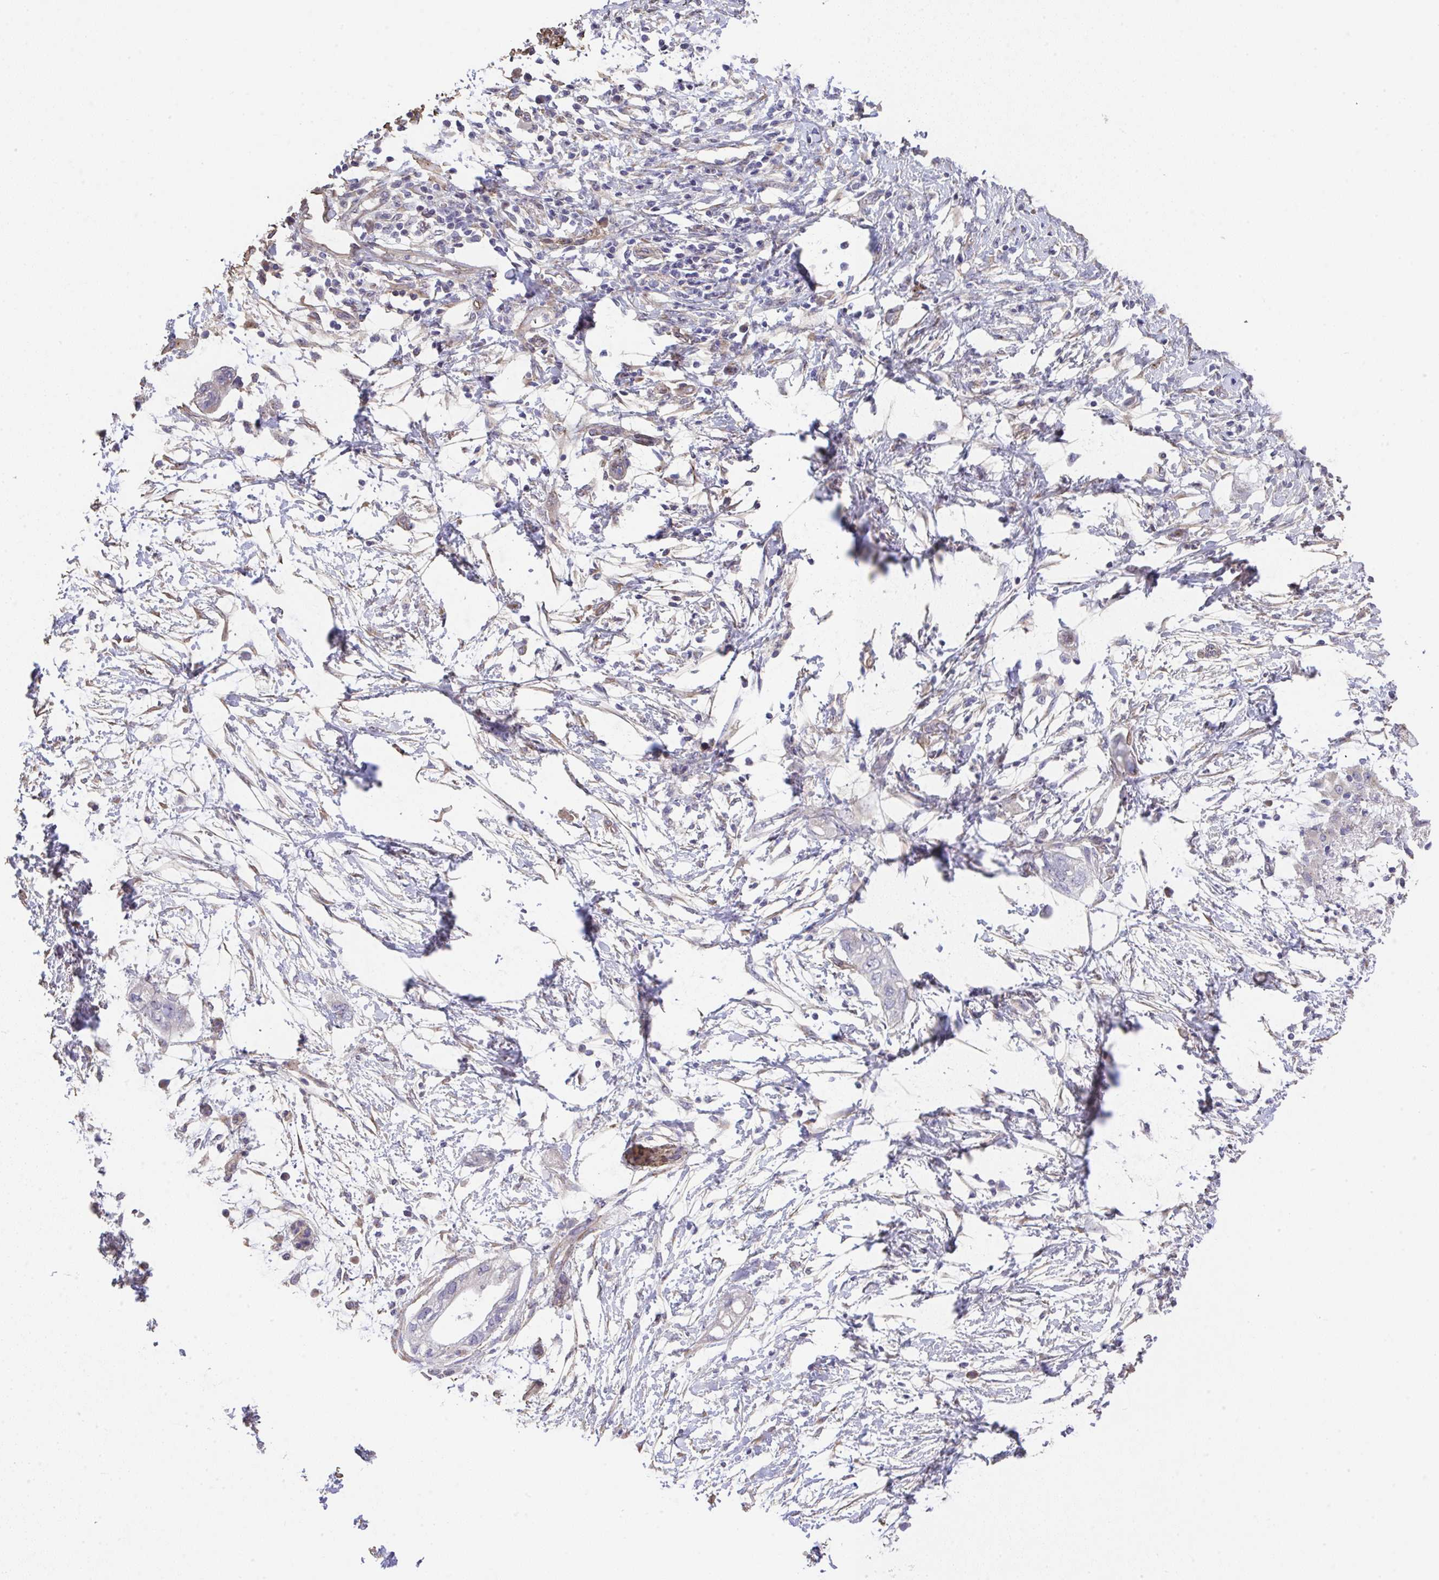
{"staining": {"intensity": "negative", "quantity": "none", "location": "none"}, "tissue": "pancreatic cancer", "cell_type": "Tumor cells", "image_type": "cancer", "snomed": [{"axis": "morphology", "description": "Adenocarcinoma, NOS"}, {"axis": "topography", "description": "Pancreas"}], "caption": "Immunohistochemistry (IHC) photomicrograph of neoplastic tissue: pancreatic cancer (adenocarcinoma) stained with DAB (3,3'-diaminobenzidine) exhibits no significant protein expression in tumor cells.", "gene": "RUNDC3B", "patient": {"sex": "female", "age": 72}}